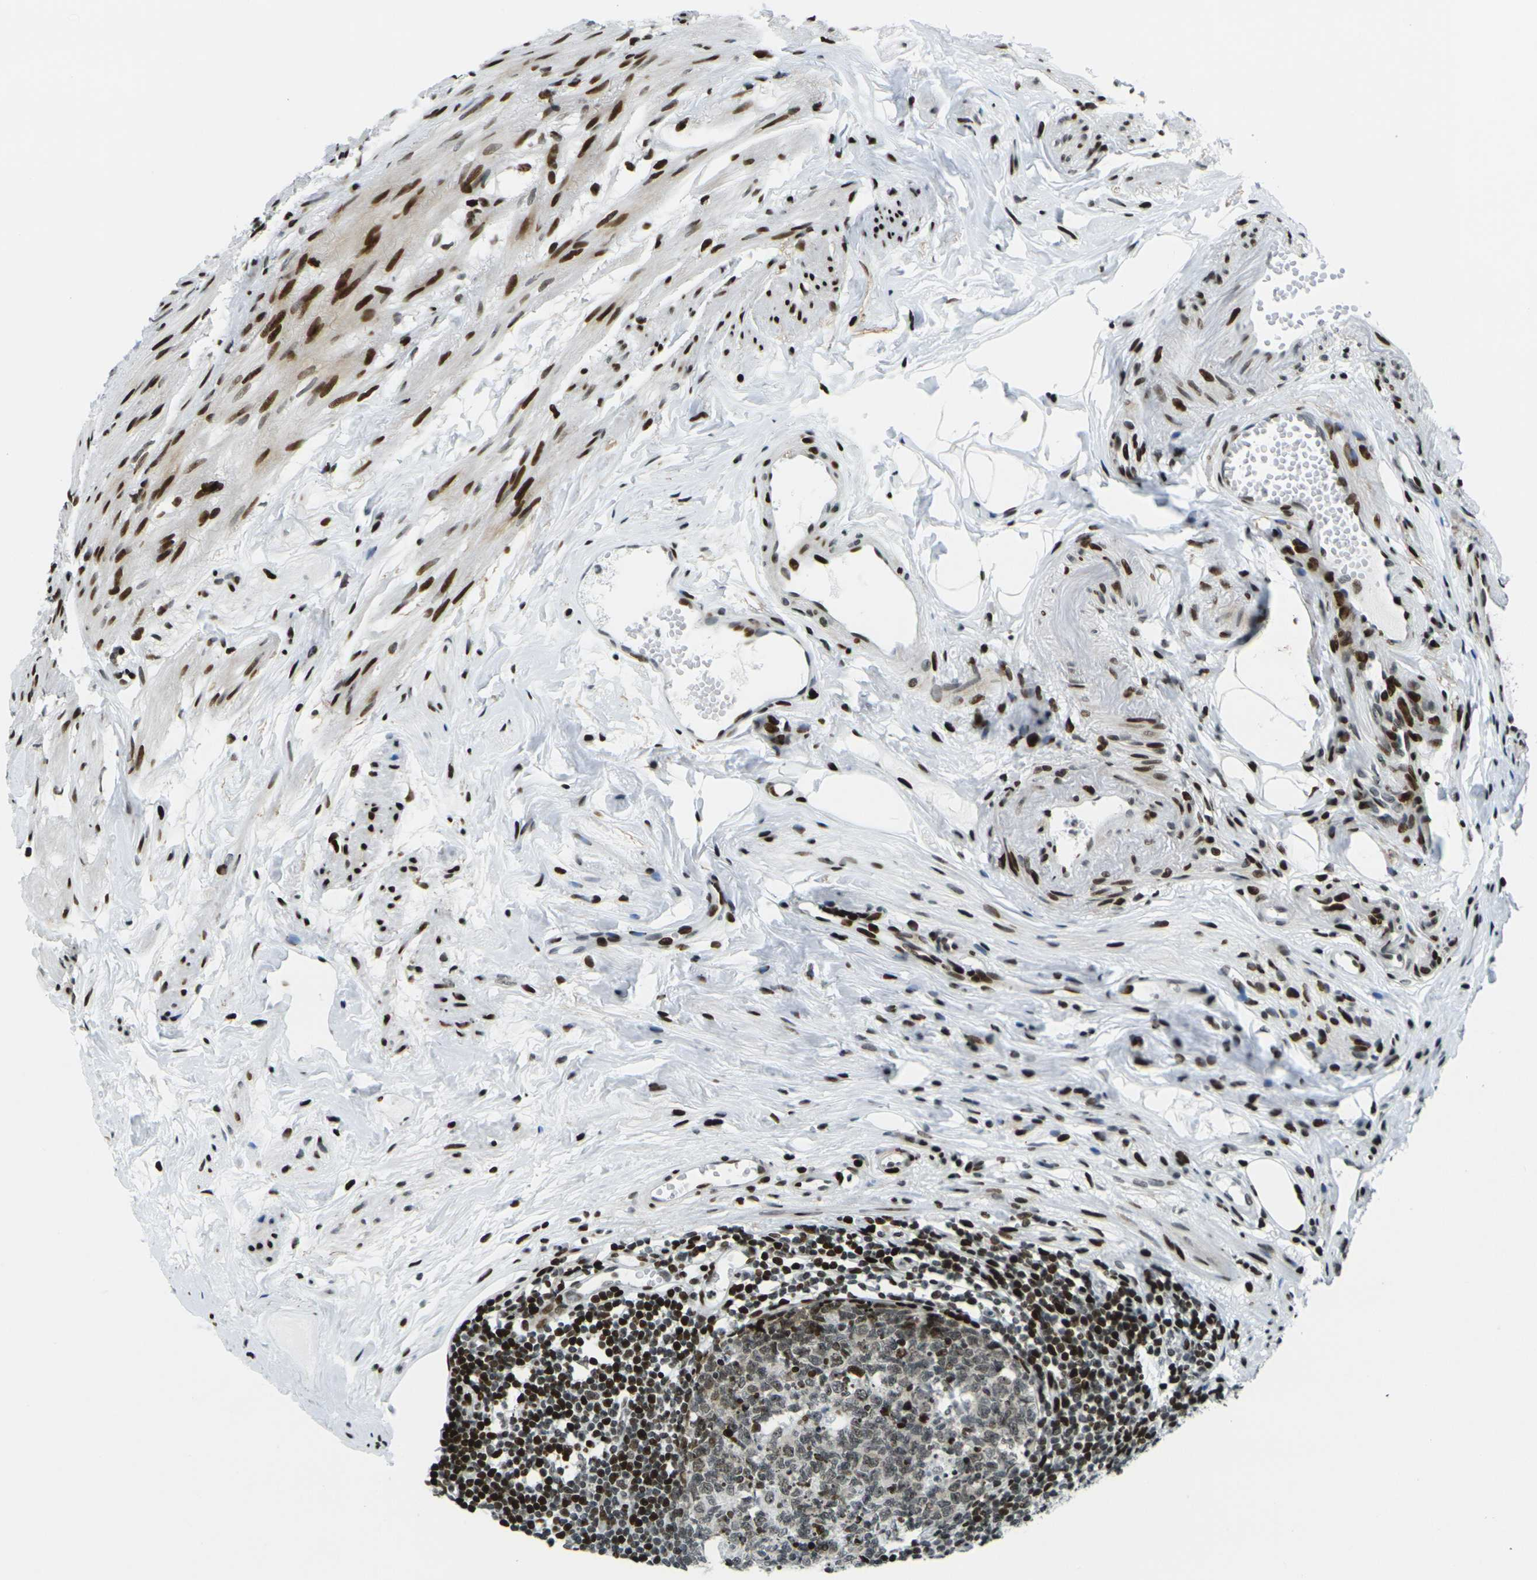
{"staining": {"intensity": "strong", "quantity": ">75%", "location": "nuclear"}, "tissue": "appendix", "cell_type": "Glandular cells", "image_type": "normal", "snomed": [{"axis": "morphology", "description": "Normal tissue, NOS"}, {"axis": "topography", "description": "Appendix"}], "caption": "Human appendix stained with a brown dye reveals strong nuclear positive positivity in approximately >75% of glandular cells.", "gene": "H3", "patient": {"sex": "female", "age": 77}}